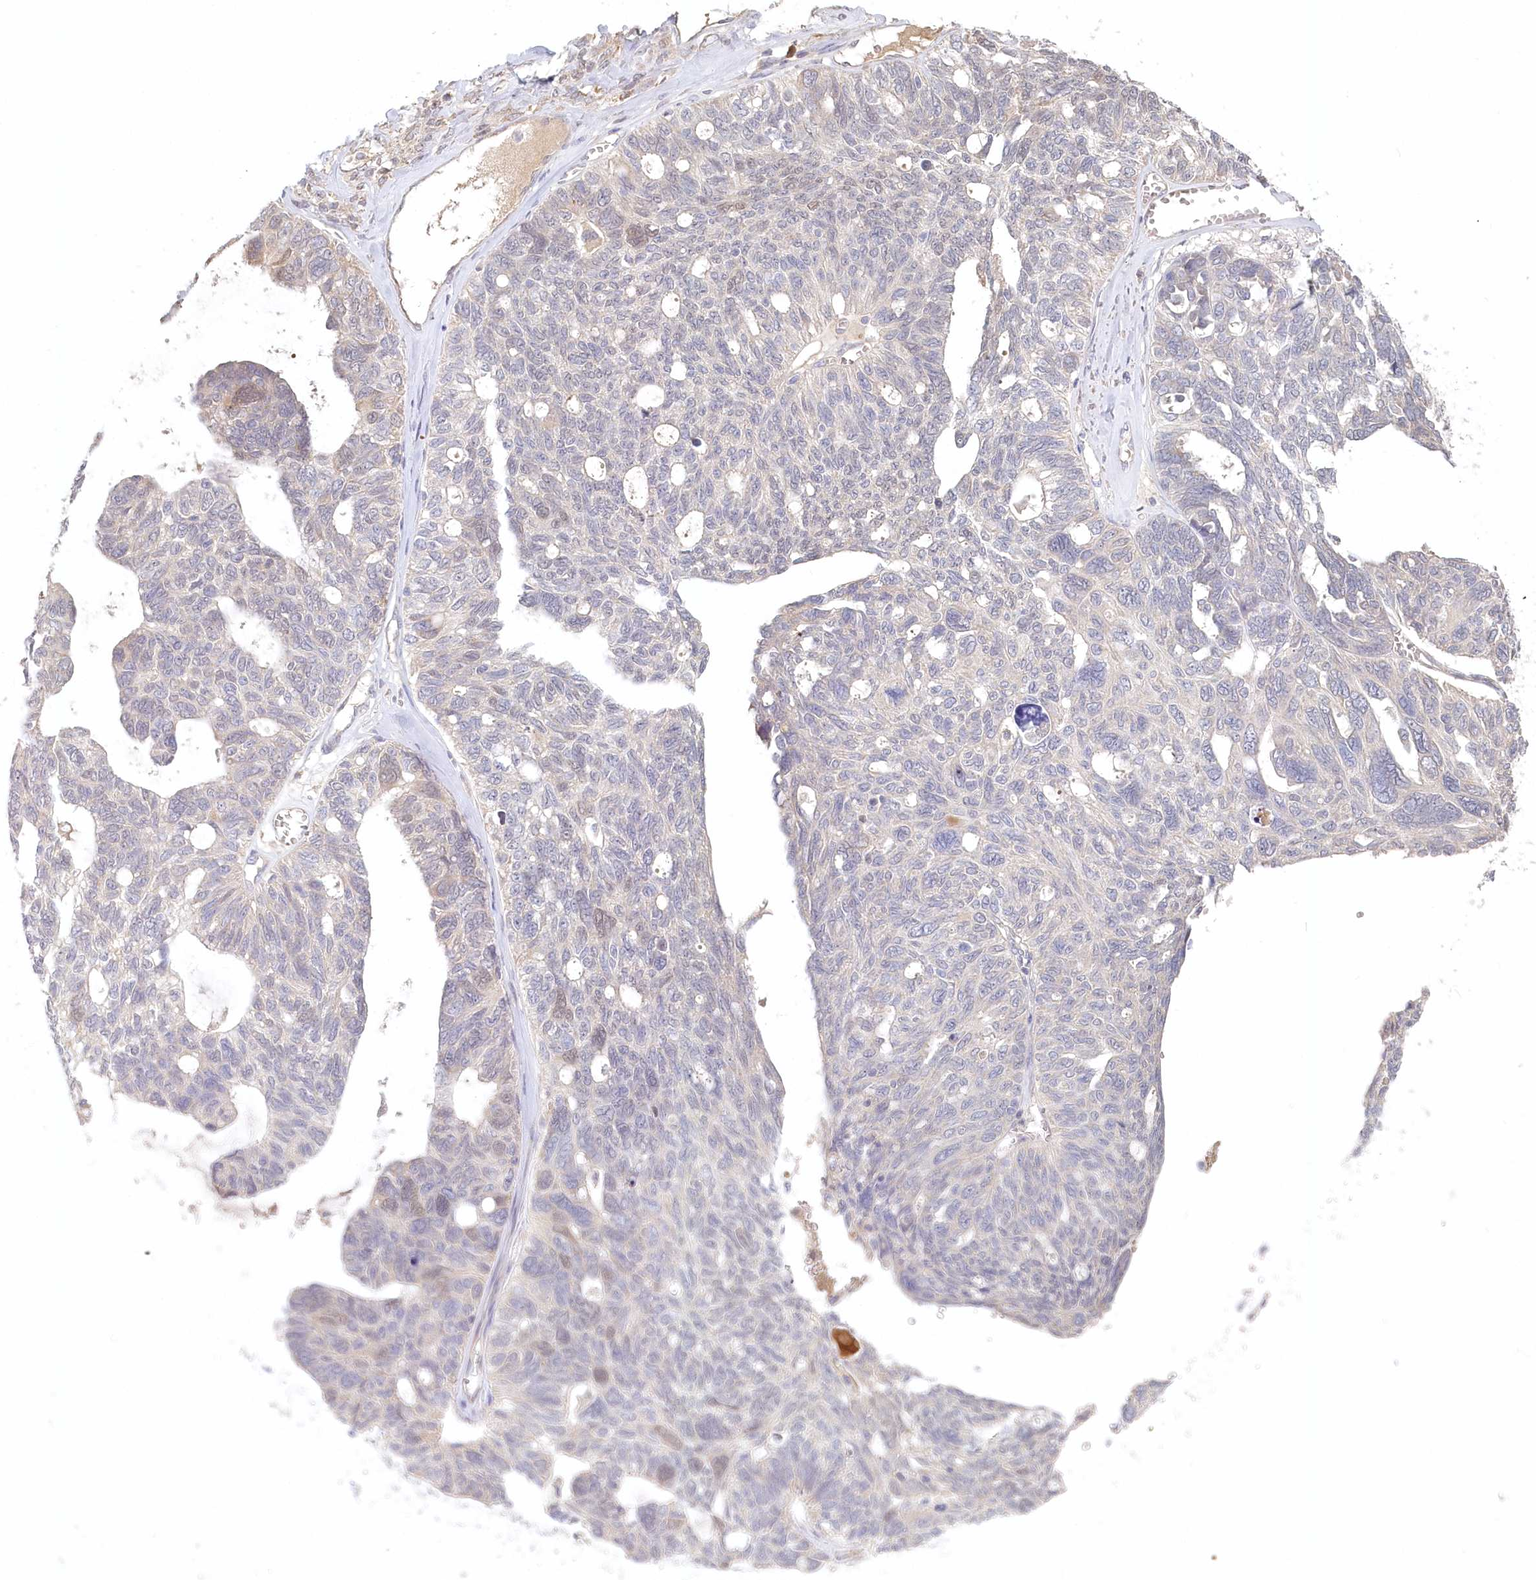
{"staining": {"intensity": "negative", "quantity": "none", "location": "none"}, "tissue": "ovarian cancer", "cell_type": "Tumor cells", "image_type": "cancer", "snomed": [{"axis": "morphology", "description": "Cystadenocarcinoma, serous, NOS"}, {"axis": "topography", "description": "Ovary"}], "caption": "A micrograph of human ovarian cancer is negative for staining in tumor cells.", "gene": "VSIG1", "patient": {"sex": "female", "age": 79}}